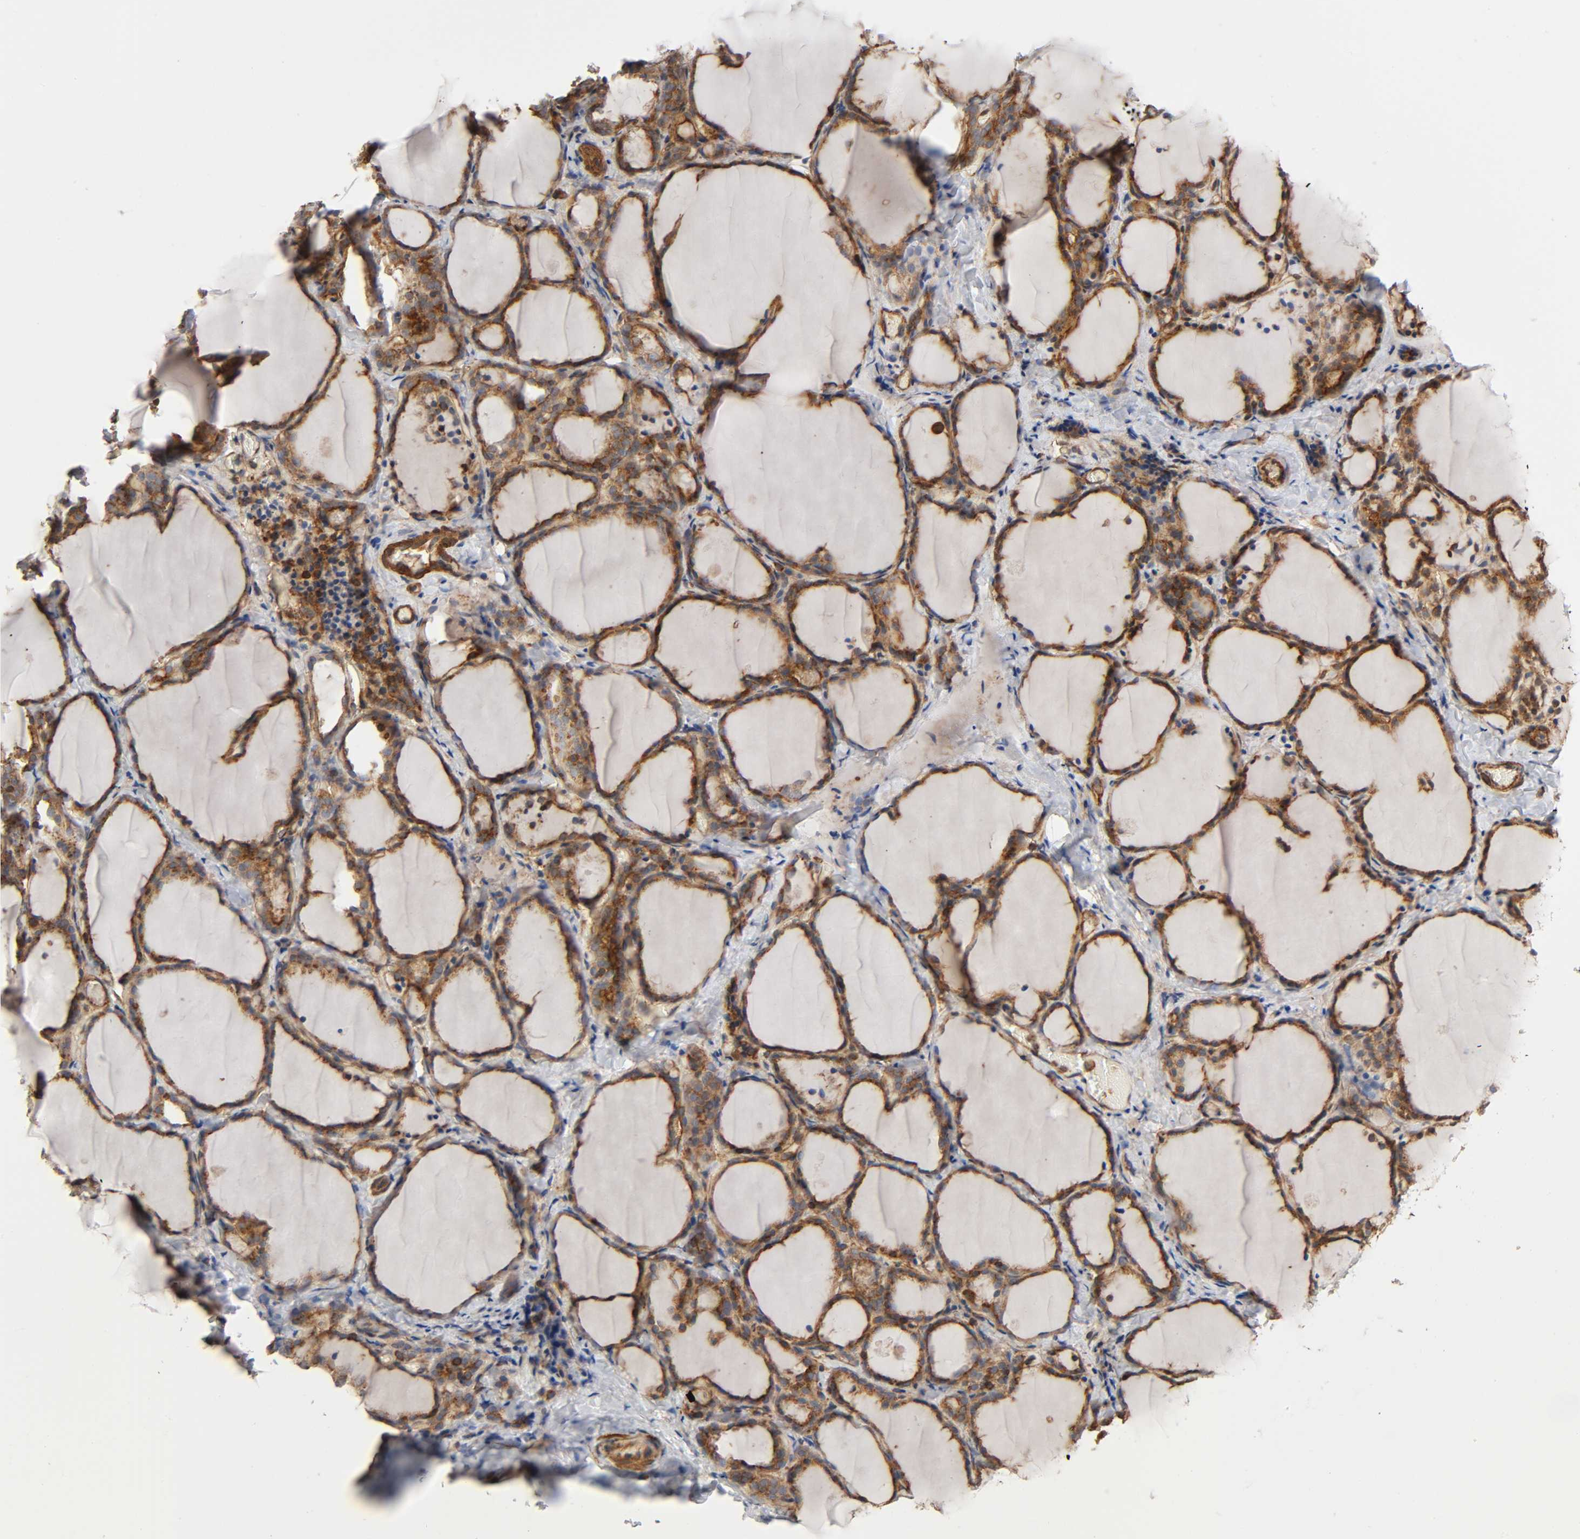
{"staining": {"intensity": "strong", "quantity": ">75%", "location": "cytoplasmic/membranous"}, "tissue": "thyroid gland", "cell_type": "Glandular cells", "image_type": "normal", "snomed": [{"axis": "morphology", "description": "Normal tissue, NOS"}, {"axis": "morphology", "description": "Papillary adenocarcinoma, NOS"}, {"axis": "topography", "description": "Thyroid gland"}], "caption": "Immunohistochemistry histopathology image of normal thyroid gland: thyroid gland stained using IHC reveals high levels of strong protein expression localized specifically in the cytoplasmic/membranous of glandular cells, appearing as a cytoplasmic/membranous brown color.", "gene": "LAMTOR2", "patient": {"sex": "female", "age": 30}}